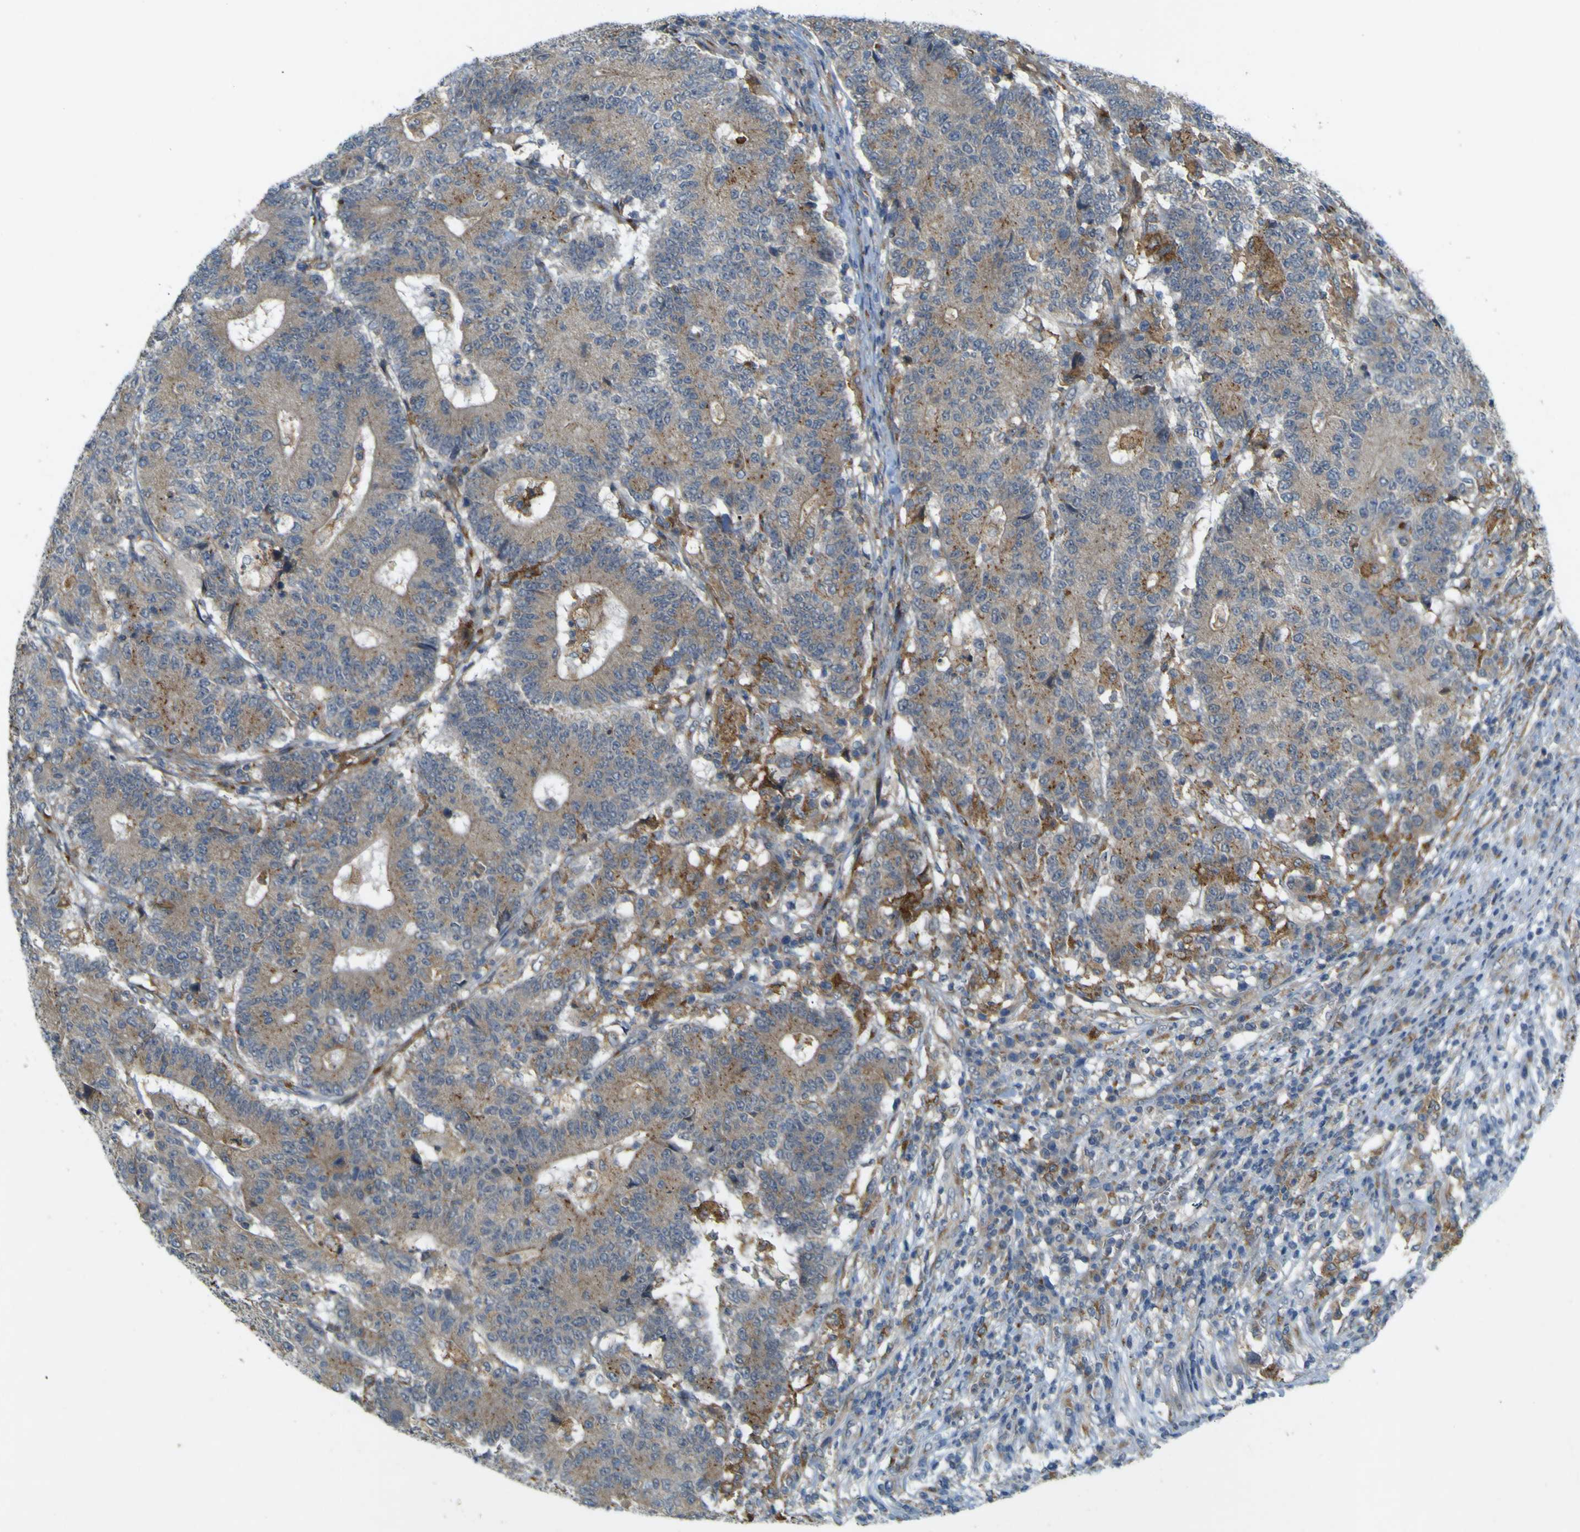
{"staining": {"intensity": "moderate", "quantity": "<25%", "location": "cytoplasmic/membranous"}, "tissue": "colorectal cancer", "cell_type": "Tumor cells", "image_type": "cancer", "snomed": [{"axis": "morphology", "description": "Normal tissue, NOS"}, {"axis": "morphology", "description": "Adenocarcinoma, NOS"}, {"axis": "topography", "description": "Colon"}], "caption": "This is a histology image of immunohistochemistry staining of adenocarcinoma (colorectal), which shows moderate staining in the cytoplasmic/membranous of tumor cells.", "gene": "IGF2R", "patient": {"sex": "female", "age": 75}}